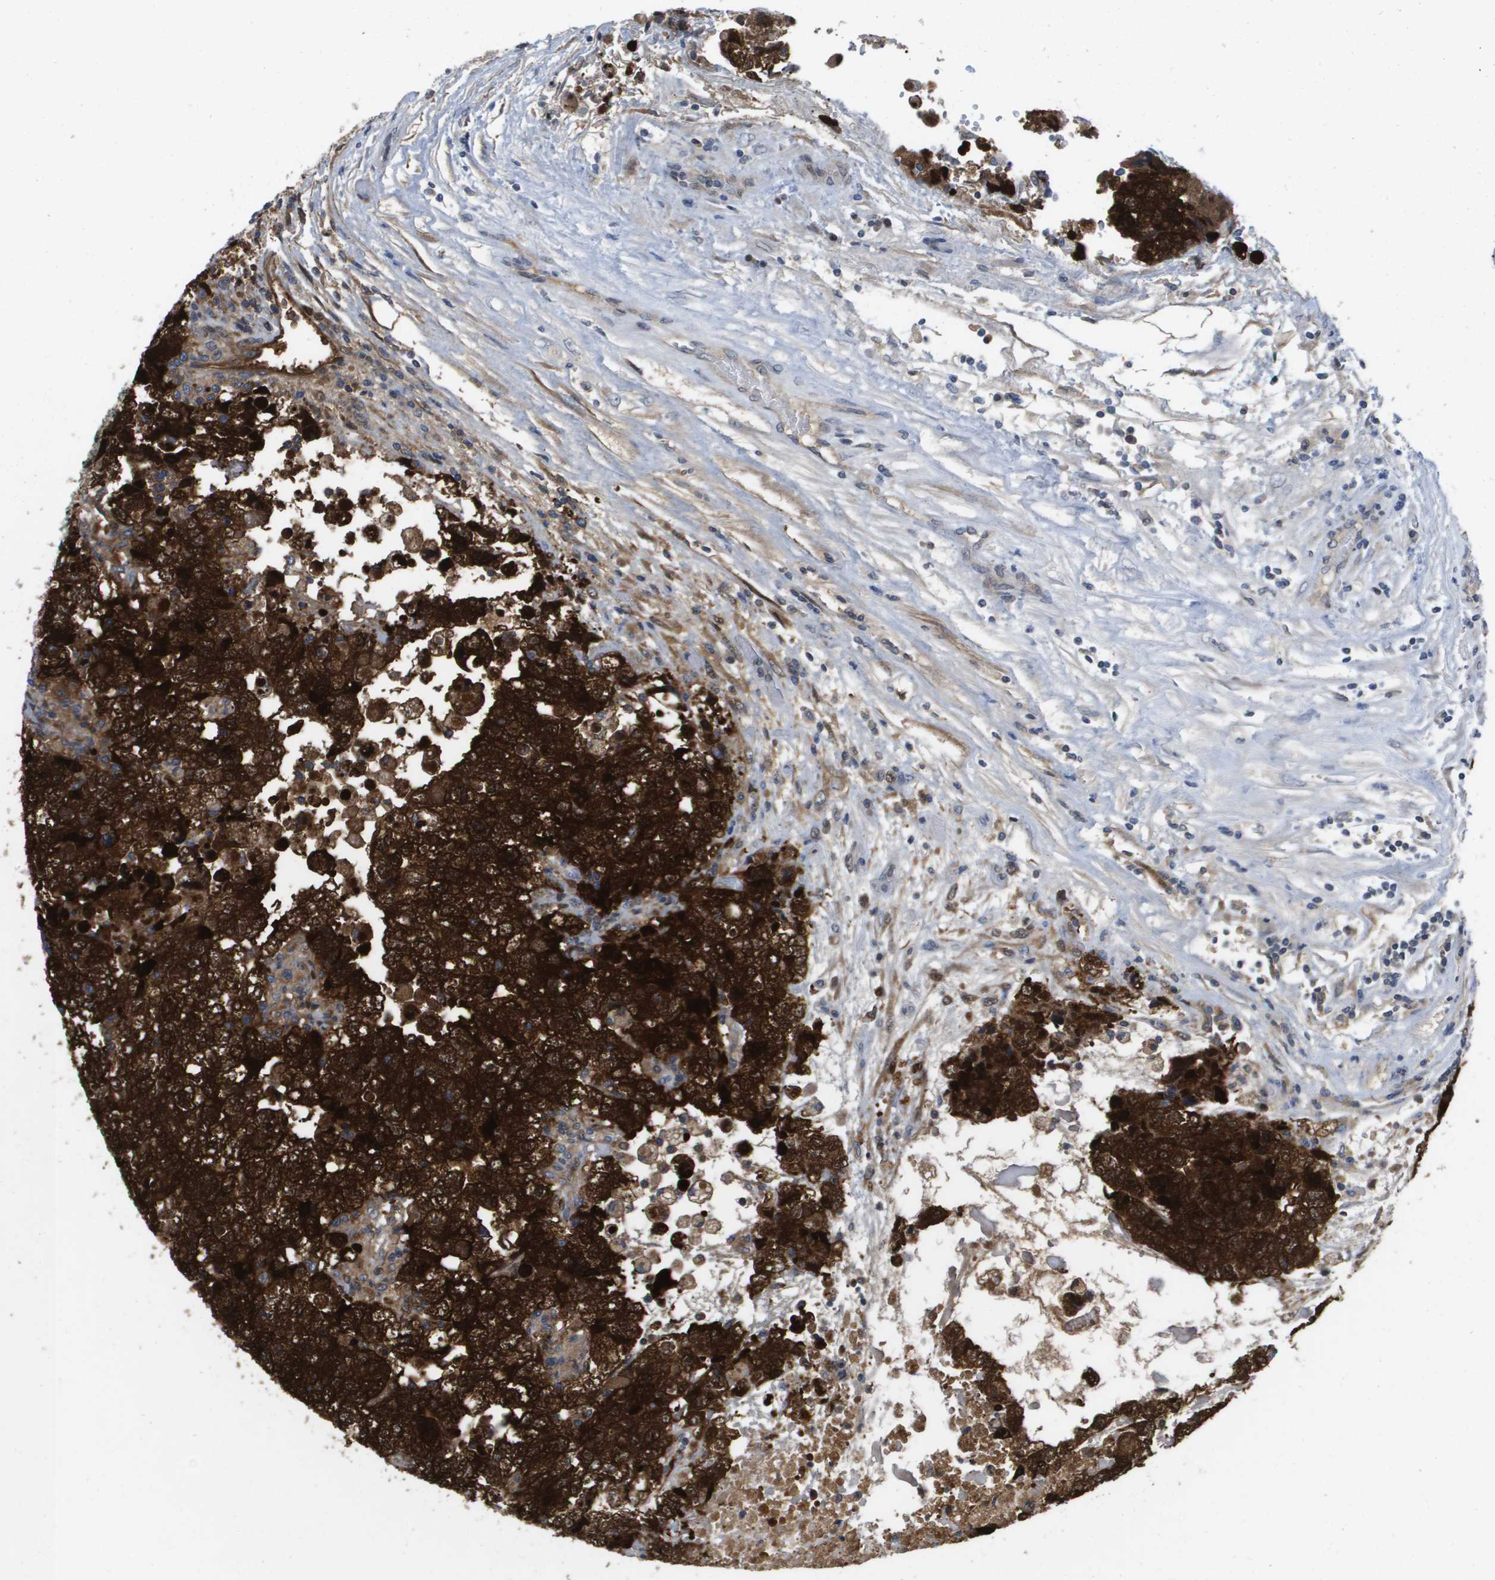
{"staining": {"intensity": "strong", "quantity": ">75%", "location": "cytoplasmic/membranous,nuclear"}, "tissue": "testis cancer", "cell_type": "Tumor cells", "image_type": "cancer", "snomed": [{"axis": "morphology", "description": "Carcinoma, Embryonal, NOS"}, {"axis": "topography", "description": "Testis"}], "caption": "A micrograph of testis cancer (embryonal carcinoma) stained for a protein exhibits strong cytoplasmic/membranous and nuclear brown staining in tumor cells. Using DAB (3,3'-diaminobenzidine) (brown) and hematoxylin (blue) stains, captured at high magnification using brightfield microscopy.", "gene": "FKBP4", "patient": {"sex": "male", "age": 36}}